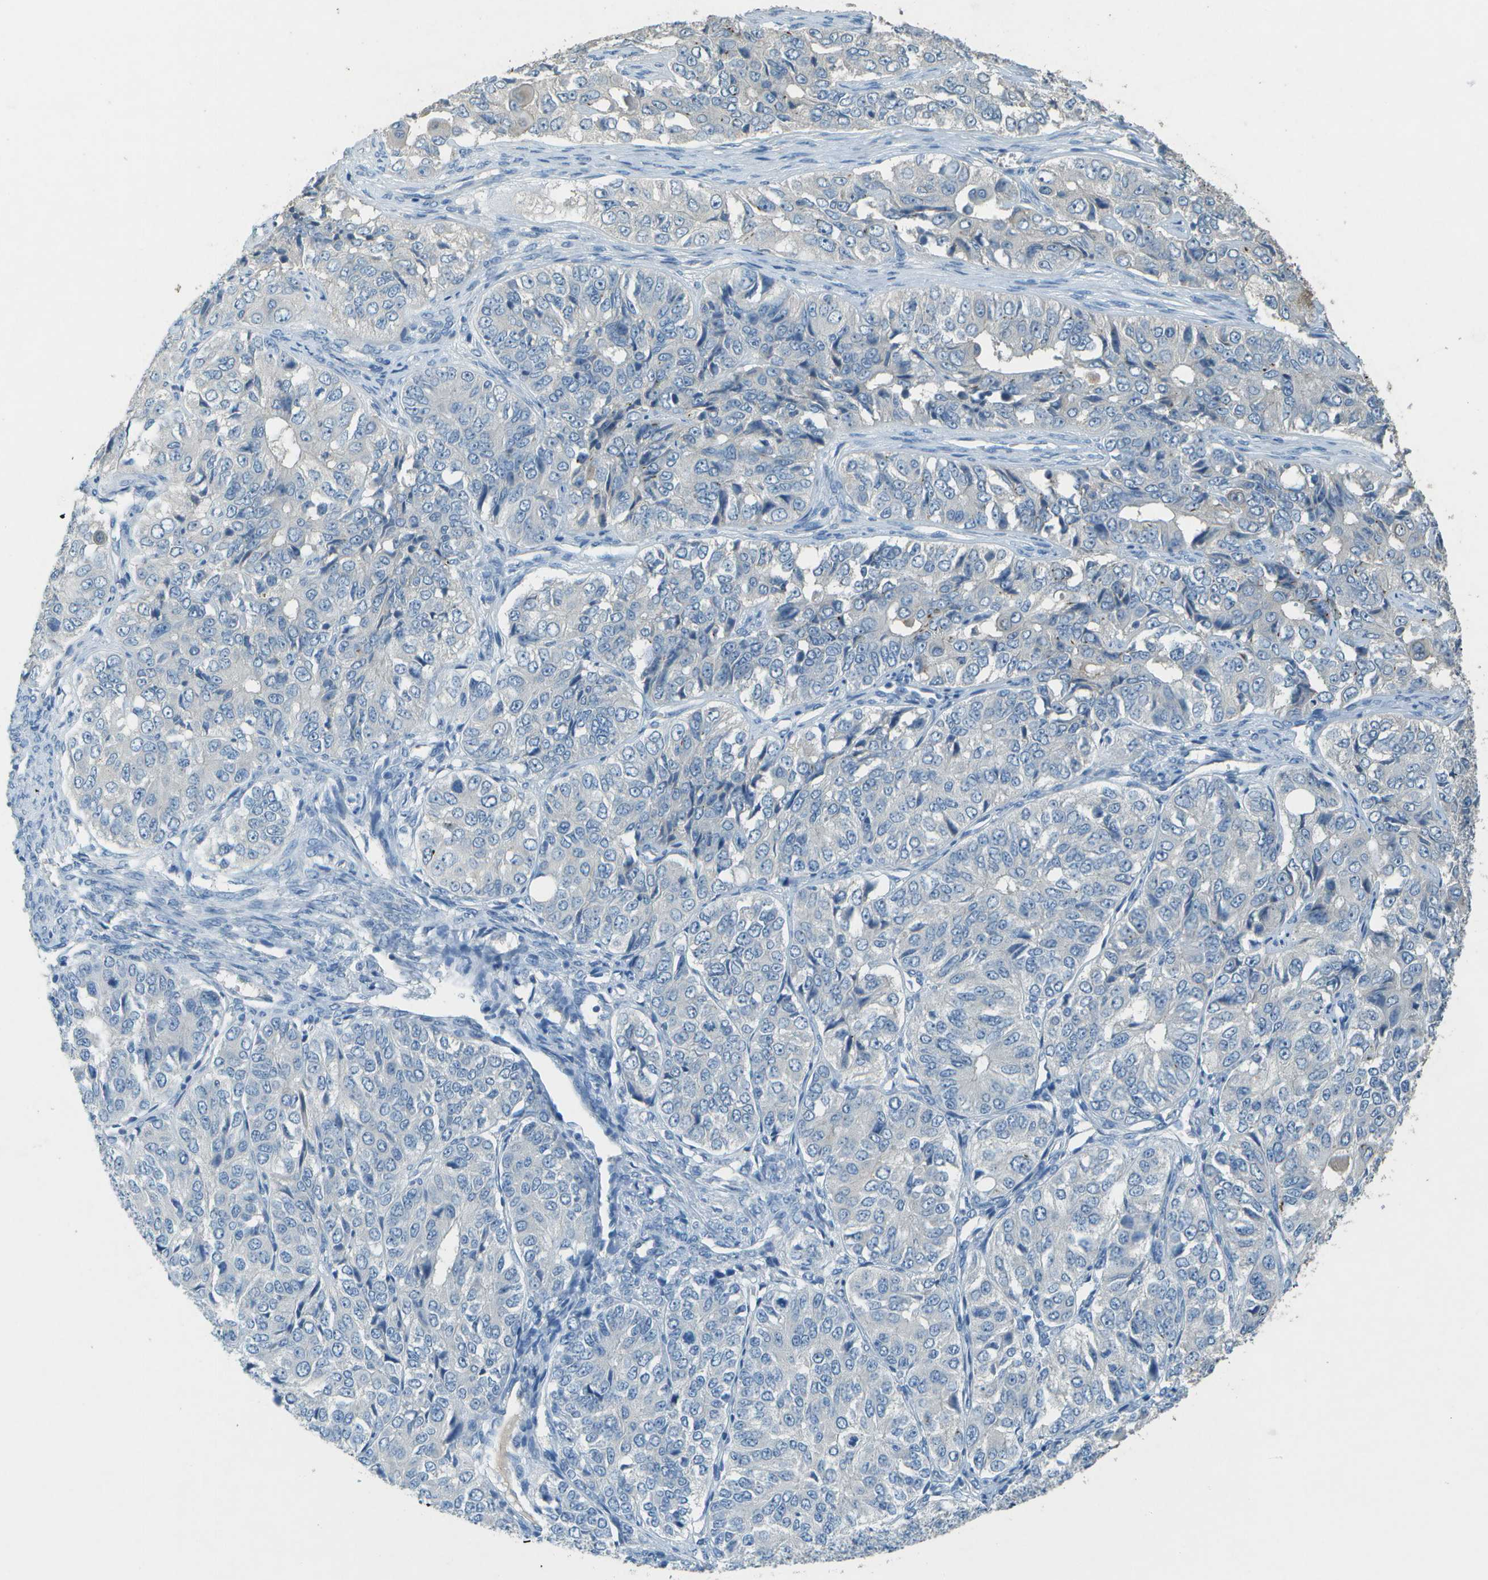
{"staining": {"intensity": "negative", "quantity": "none", "location": "none"}, "tissue": "ovarian cancer", "cell_type": "Tumor cells", "image_type": "cancer", "snomed": [{"axis": "morphology", "description": "Carcinoma, endometroid"}, {"axis": "topography", "description": "Ovary"}], "caption": "Ovarian cancer stained for a protein using immunohistochemistry shows no positivity tumor cells.", "gene": "LGI2", "patient": {"sex": "female", "age": 51}}